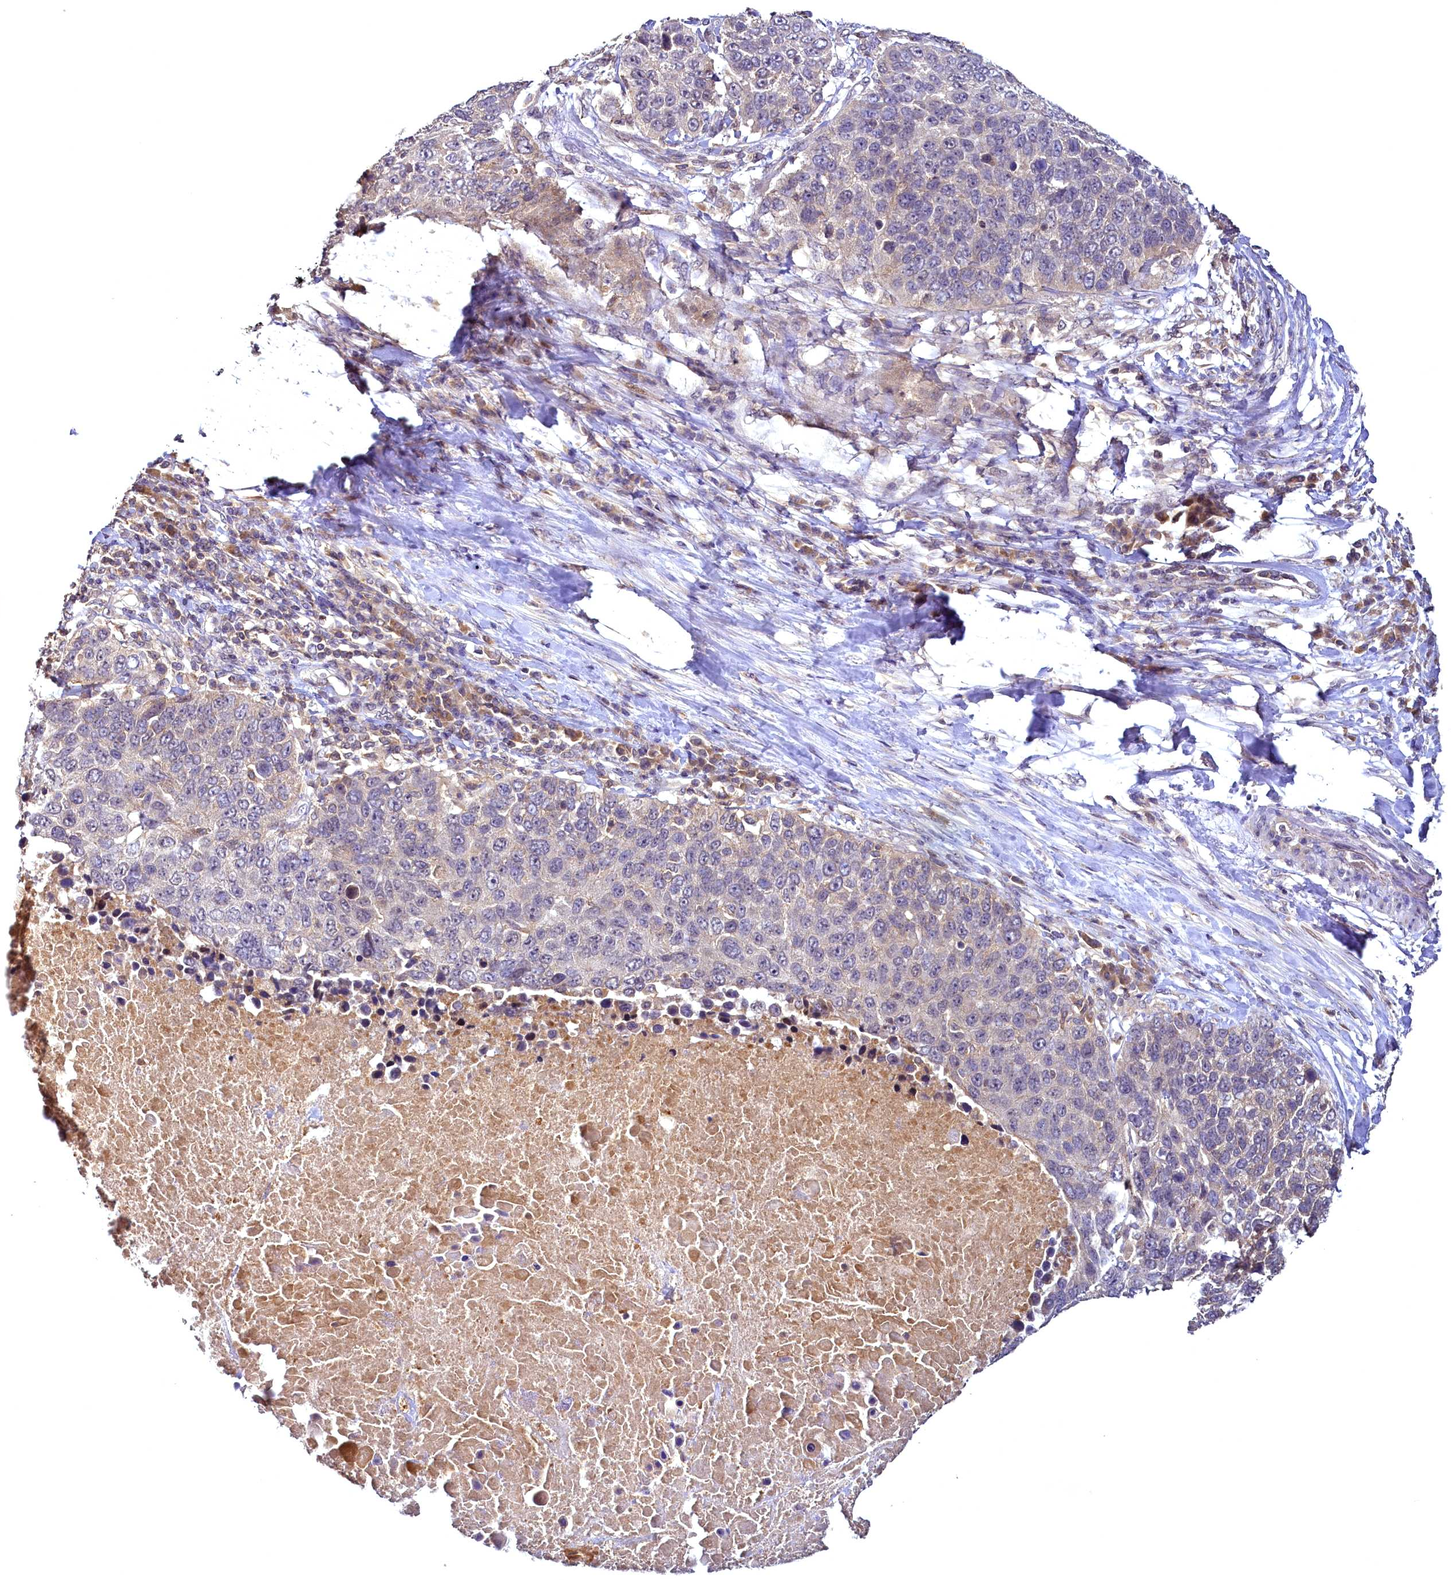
{"staining": {"intensity": "negative", "quantity": "none", "location": "none"}, "tissue": "lung cancer", "cell_type": "Tumor cells", "image_type": "cancer", "snomed": [{"axis": "morphology", "description": "Normal tissue, NOS"}, {"axis": "morphology", "description": "Squamous cell carcinoma, NOS"}, {"axis": "topography", "description": "Lymph node"}, {"axis": "topography", "description": "Lung"}], "caption": "This is a image of IHC staining of lung cancer (squamous cell carcinoma), which shows no staining in tumor cells.", "gene": "TMEM39A", "patient": {"sex": "male", "age": 66}}